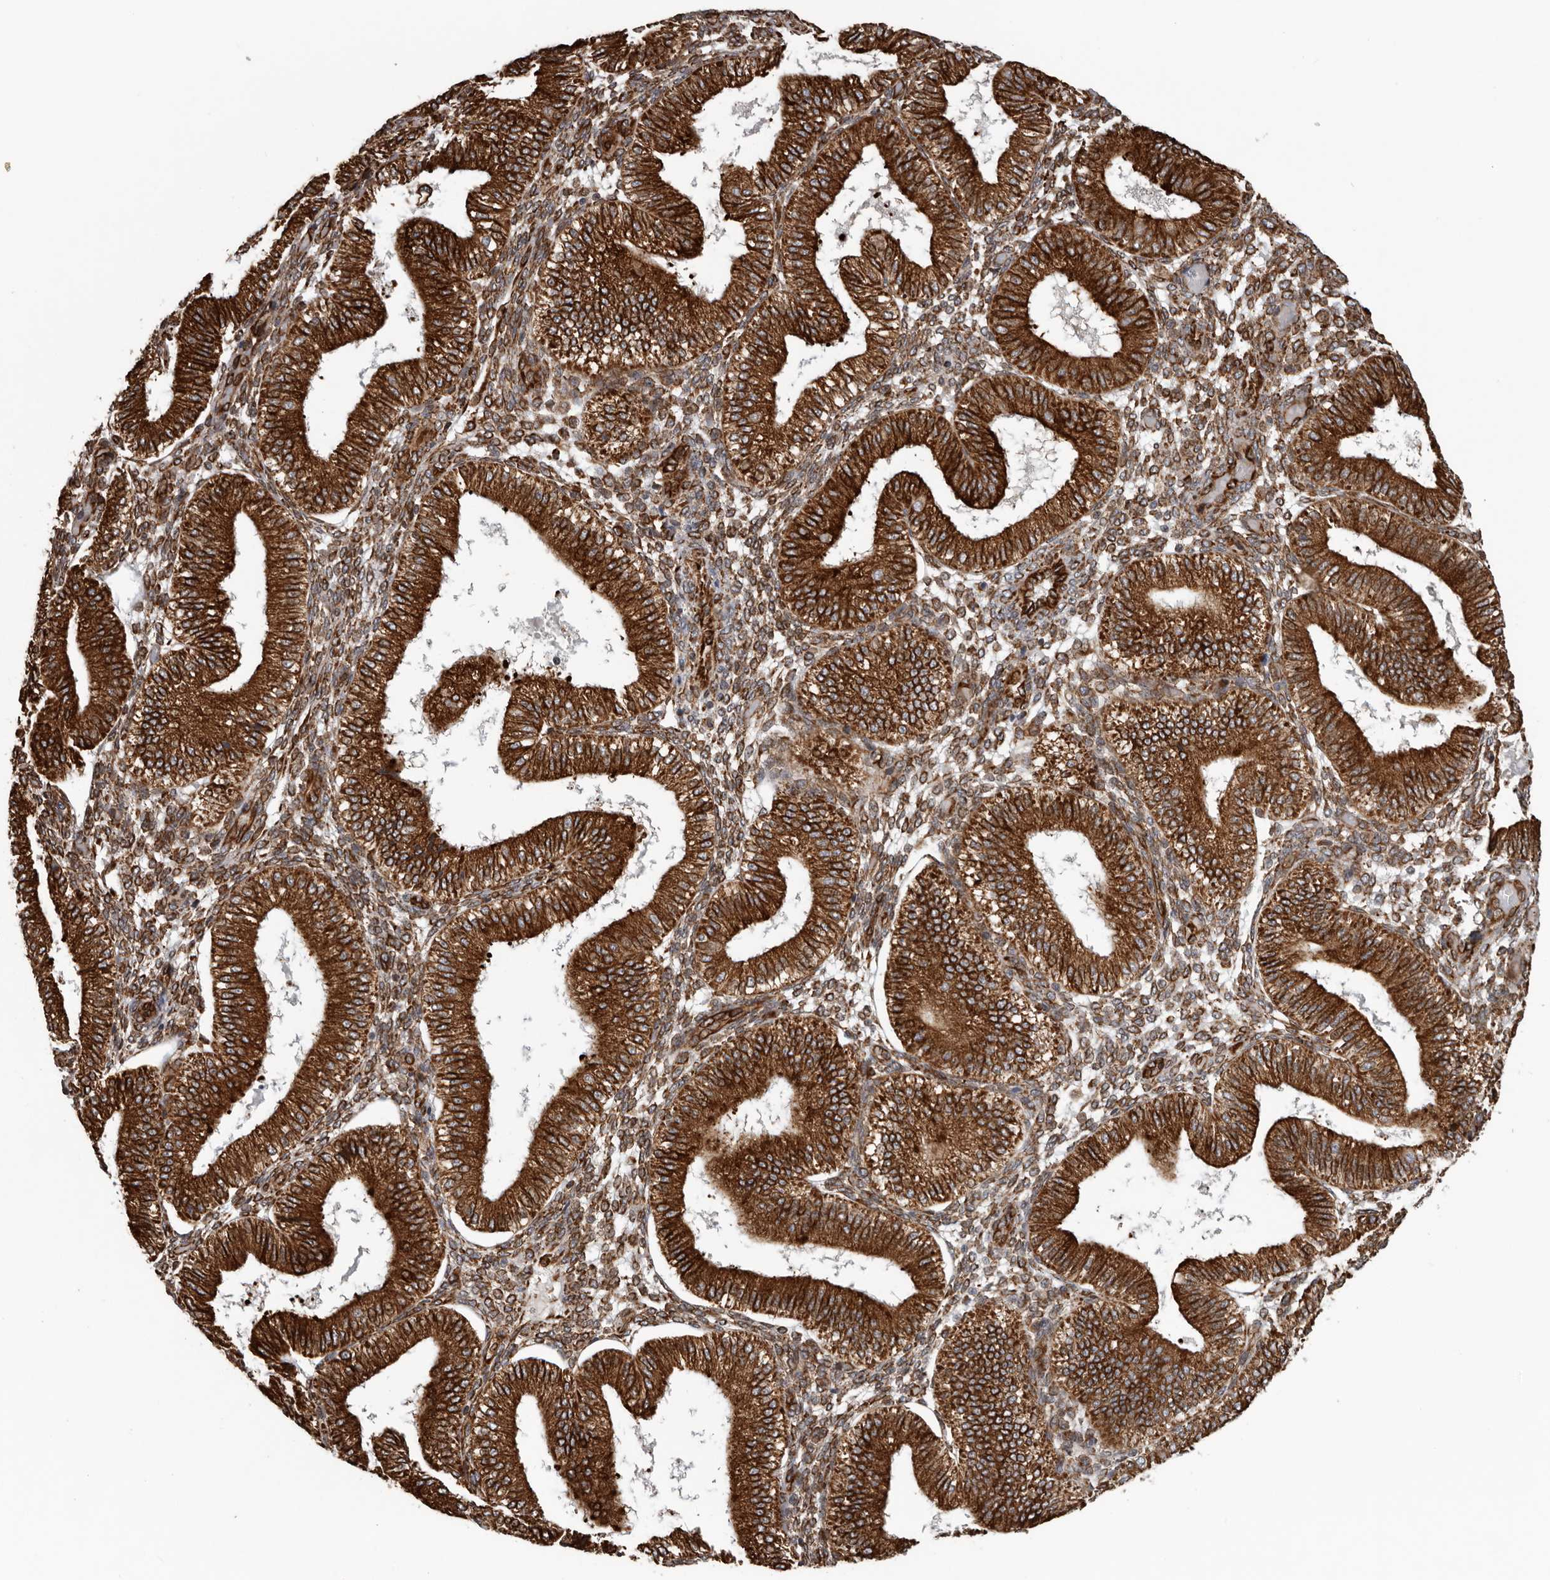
{"staining": {"intensity": "moderate", "quantity": ">75%", "location": "cytoplasmic/membranous"}, "tissue": "endometrium", "cell_type": "Cells in endometrial stroma", "image_type": "normal", "snomed": [{"axis": "morphology", "description": "Normal tissue, NOS"}, {"axis": "topography", "description": "Endometrium"}], "caption": "Immunohistochemical staining of unremarkable endometrium exhibits medium levels of moderate cytoplasmic/membranous positivity in about >75% of cells in endometrial stroma. The protein of interest is shown in brown color, while the nuclei are stained blue.", "gene": "CEP350", "patient": {"sex": "female", "age": 39}}